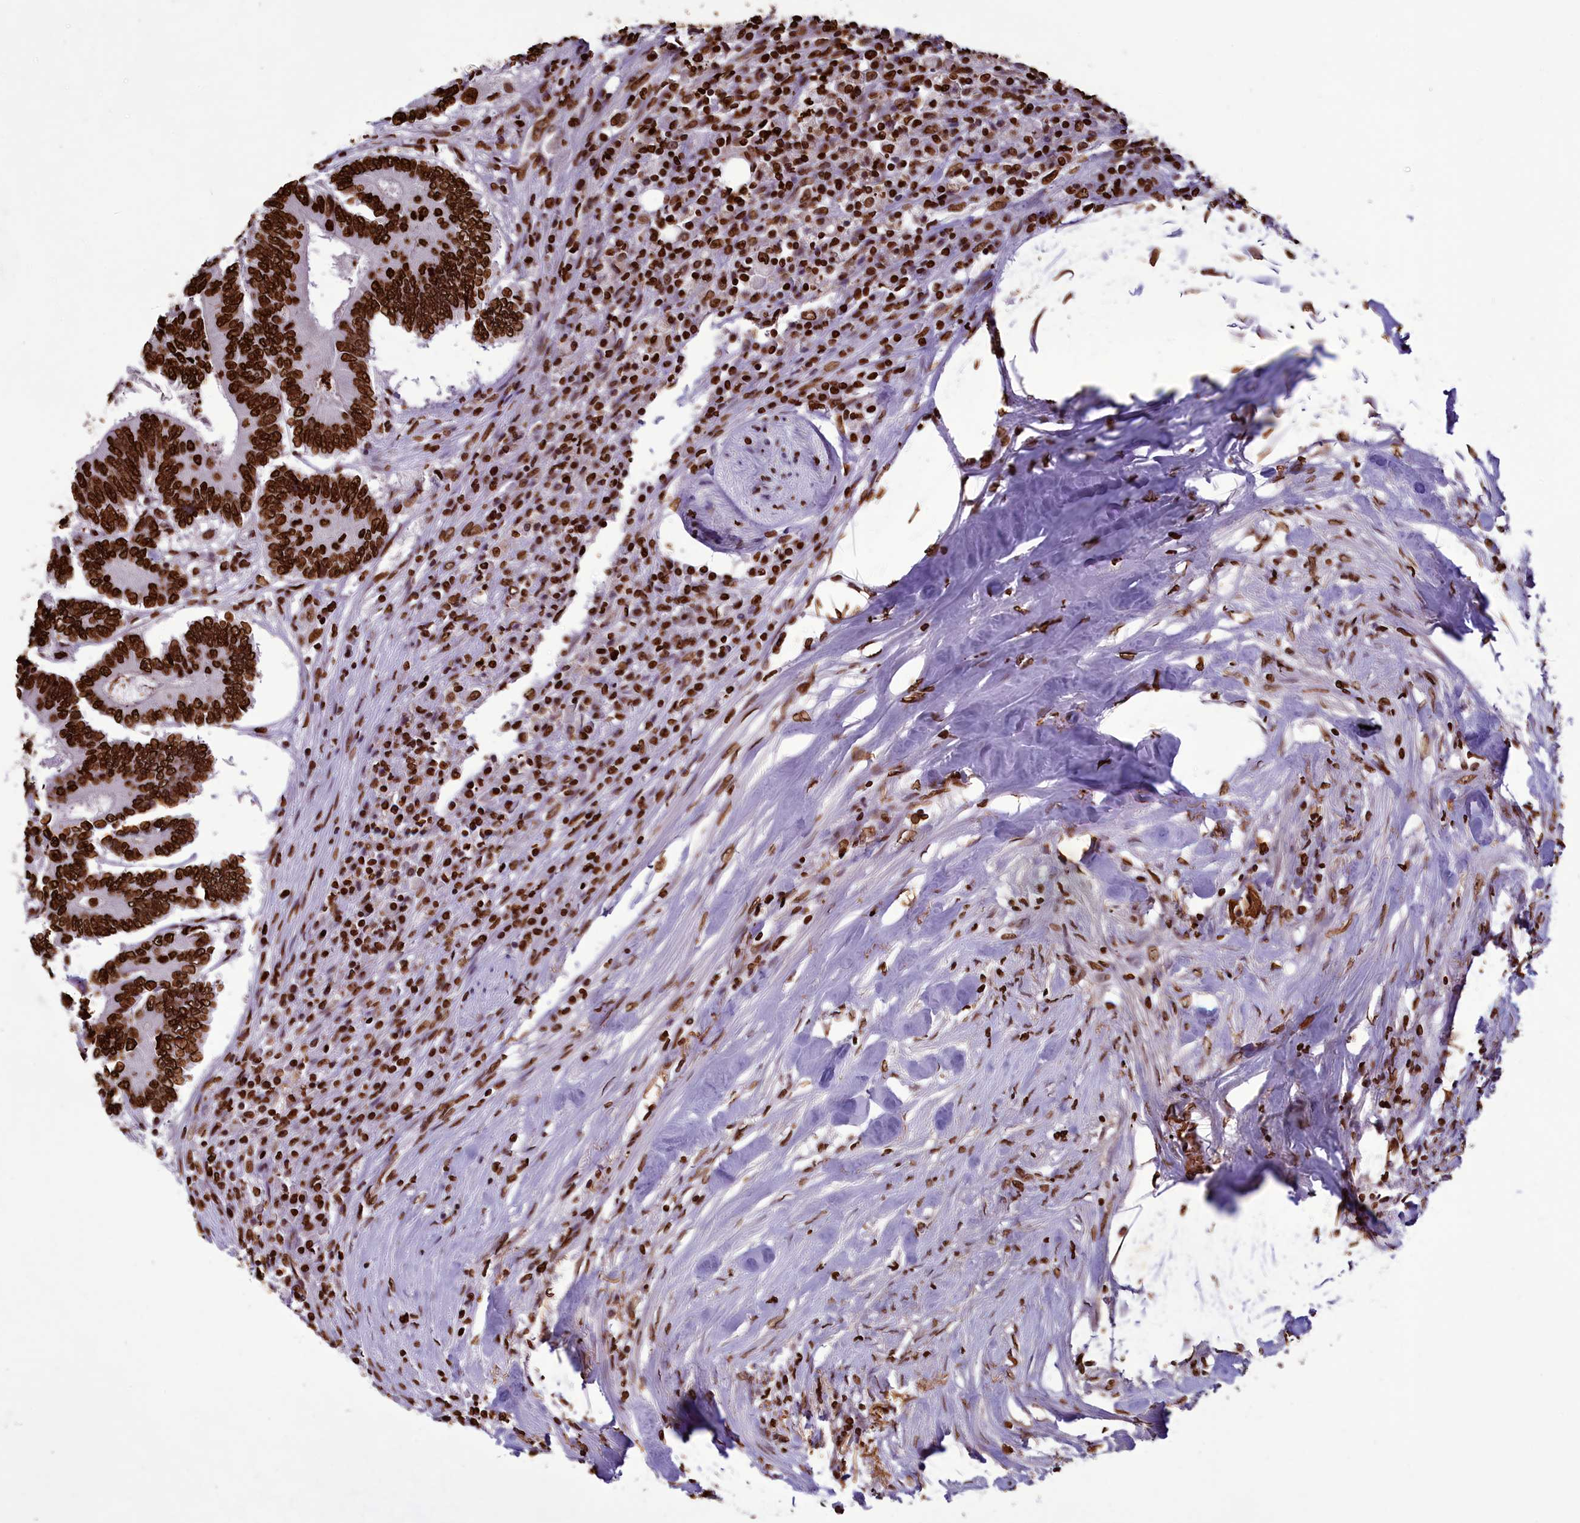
{"staining": {"intensity": "strong", "quantity": ">75%", "location": "nuclear"}, "tissue": "colorectal cancer", "cell_type": "Tumor cells", "image_type": "cancer", "snomed": [{"axis": "morphology", "description": "Adenocarcinoma, NOS"}, {"axis": "topography", "description": "Colon"}], "caption": "A high-resolution photomicrograph shows immunohistochemistry (IHC) staining of colorectal cancer, which shows strong nuclear staining in about >75% of tumor cells. (DAB (3,3'-diaminobenzidine) IHC, brown staining for protein, blue staining for nuclei).", "gene": "AKAP17A", "patient": {"sex": "male", "age": 83}}